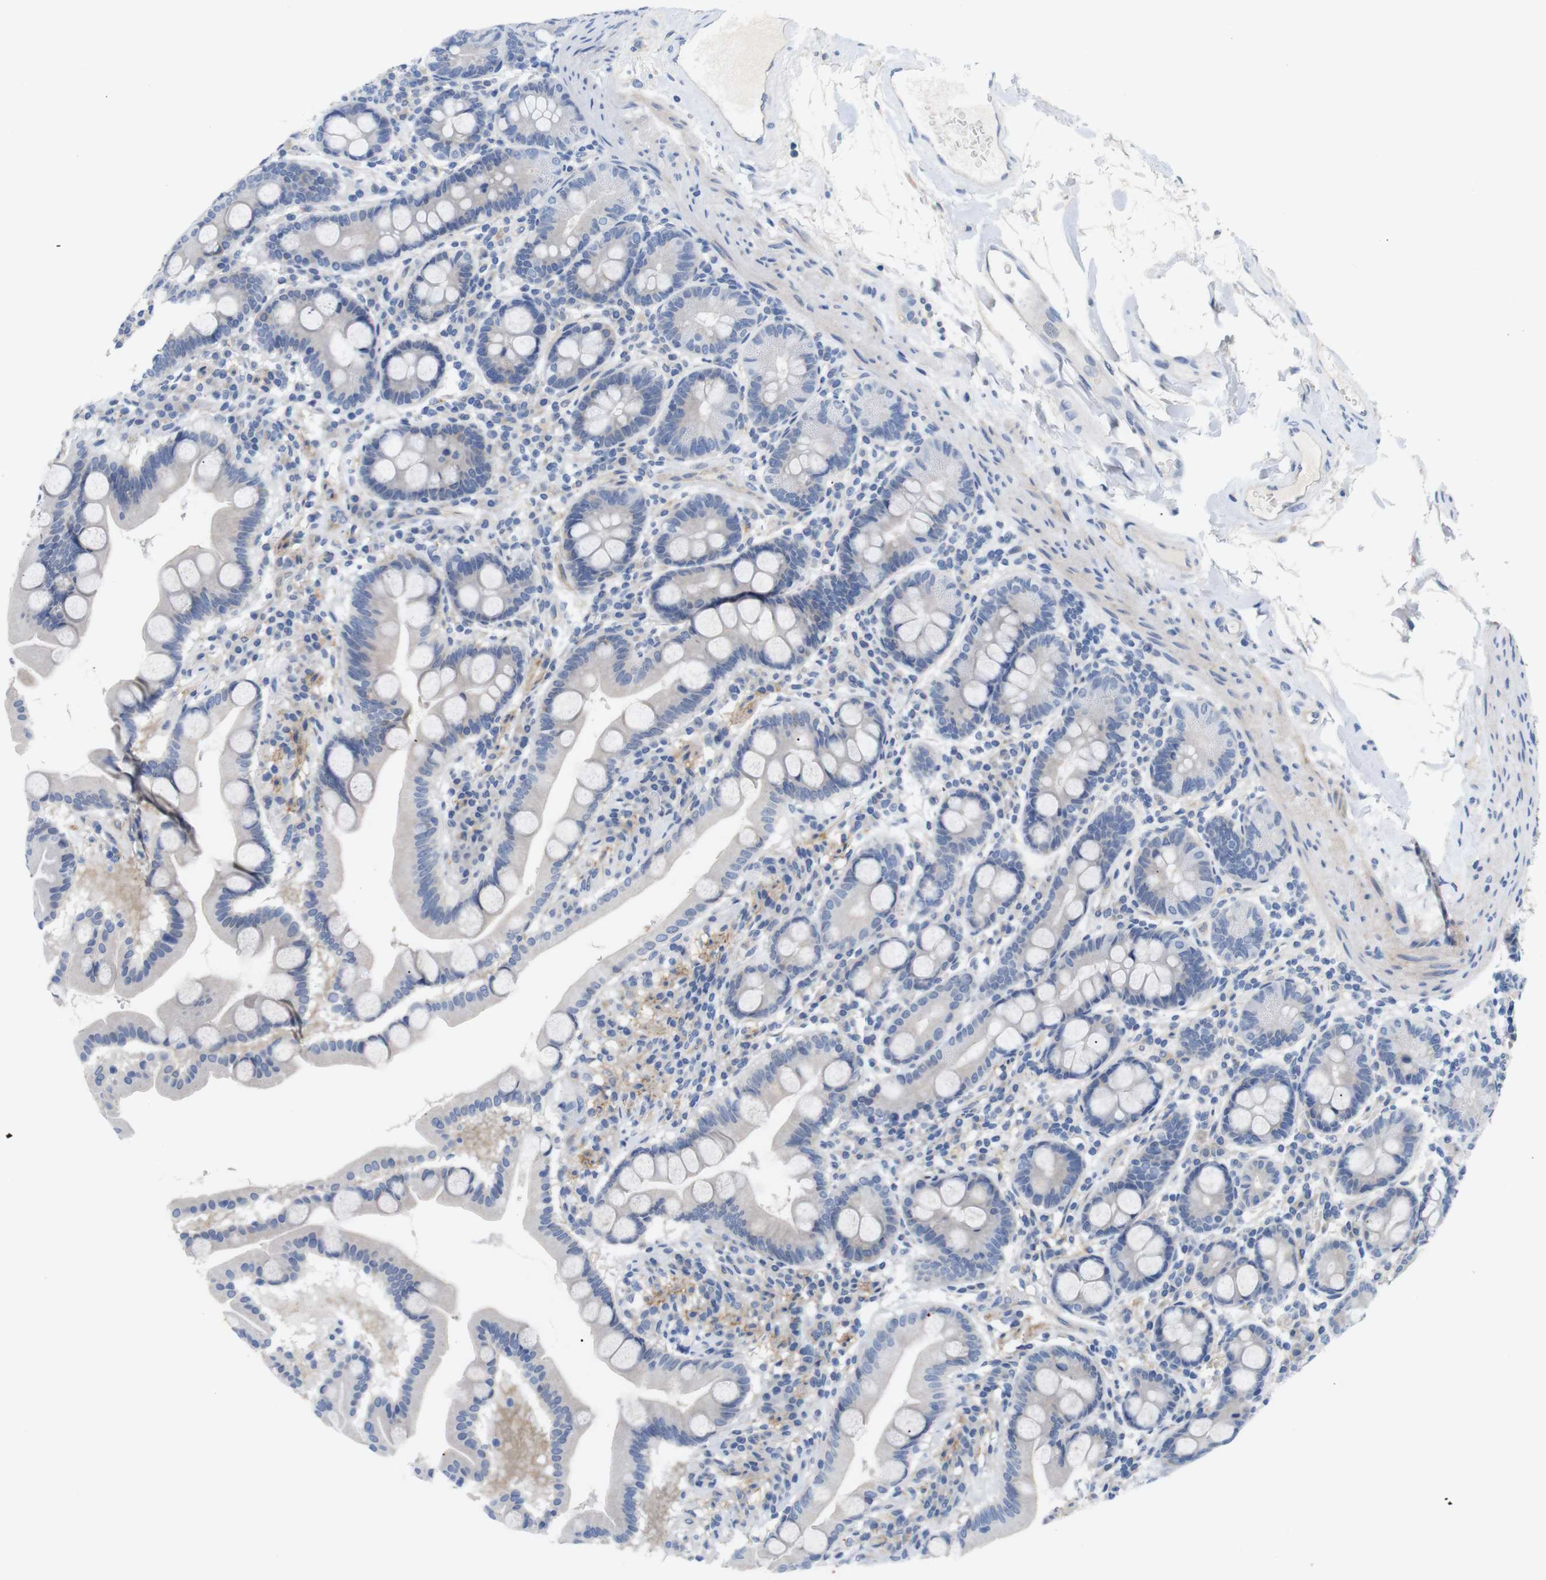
{"staining": {"intensity": "negative", "quantity": "none", "location": "none"}, "tissue": "duodenum", "cell_type": "Glandular cells", "image_type": "normal", "snomed": [{"axis": "morphology", "description": "Normal tissue, NOS"}, {"axis": "topography", "description": "Duodenum"}], "caption": "Normal duodenum was stained to show a protein in brown. There is no significant staining in glandular cells.", "gene": "ITGA5", "patient": {"sex": "male", "age": 50}}